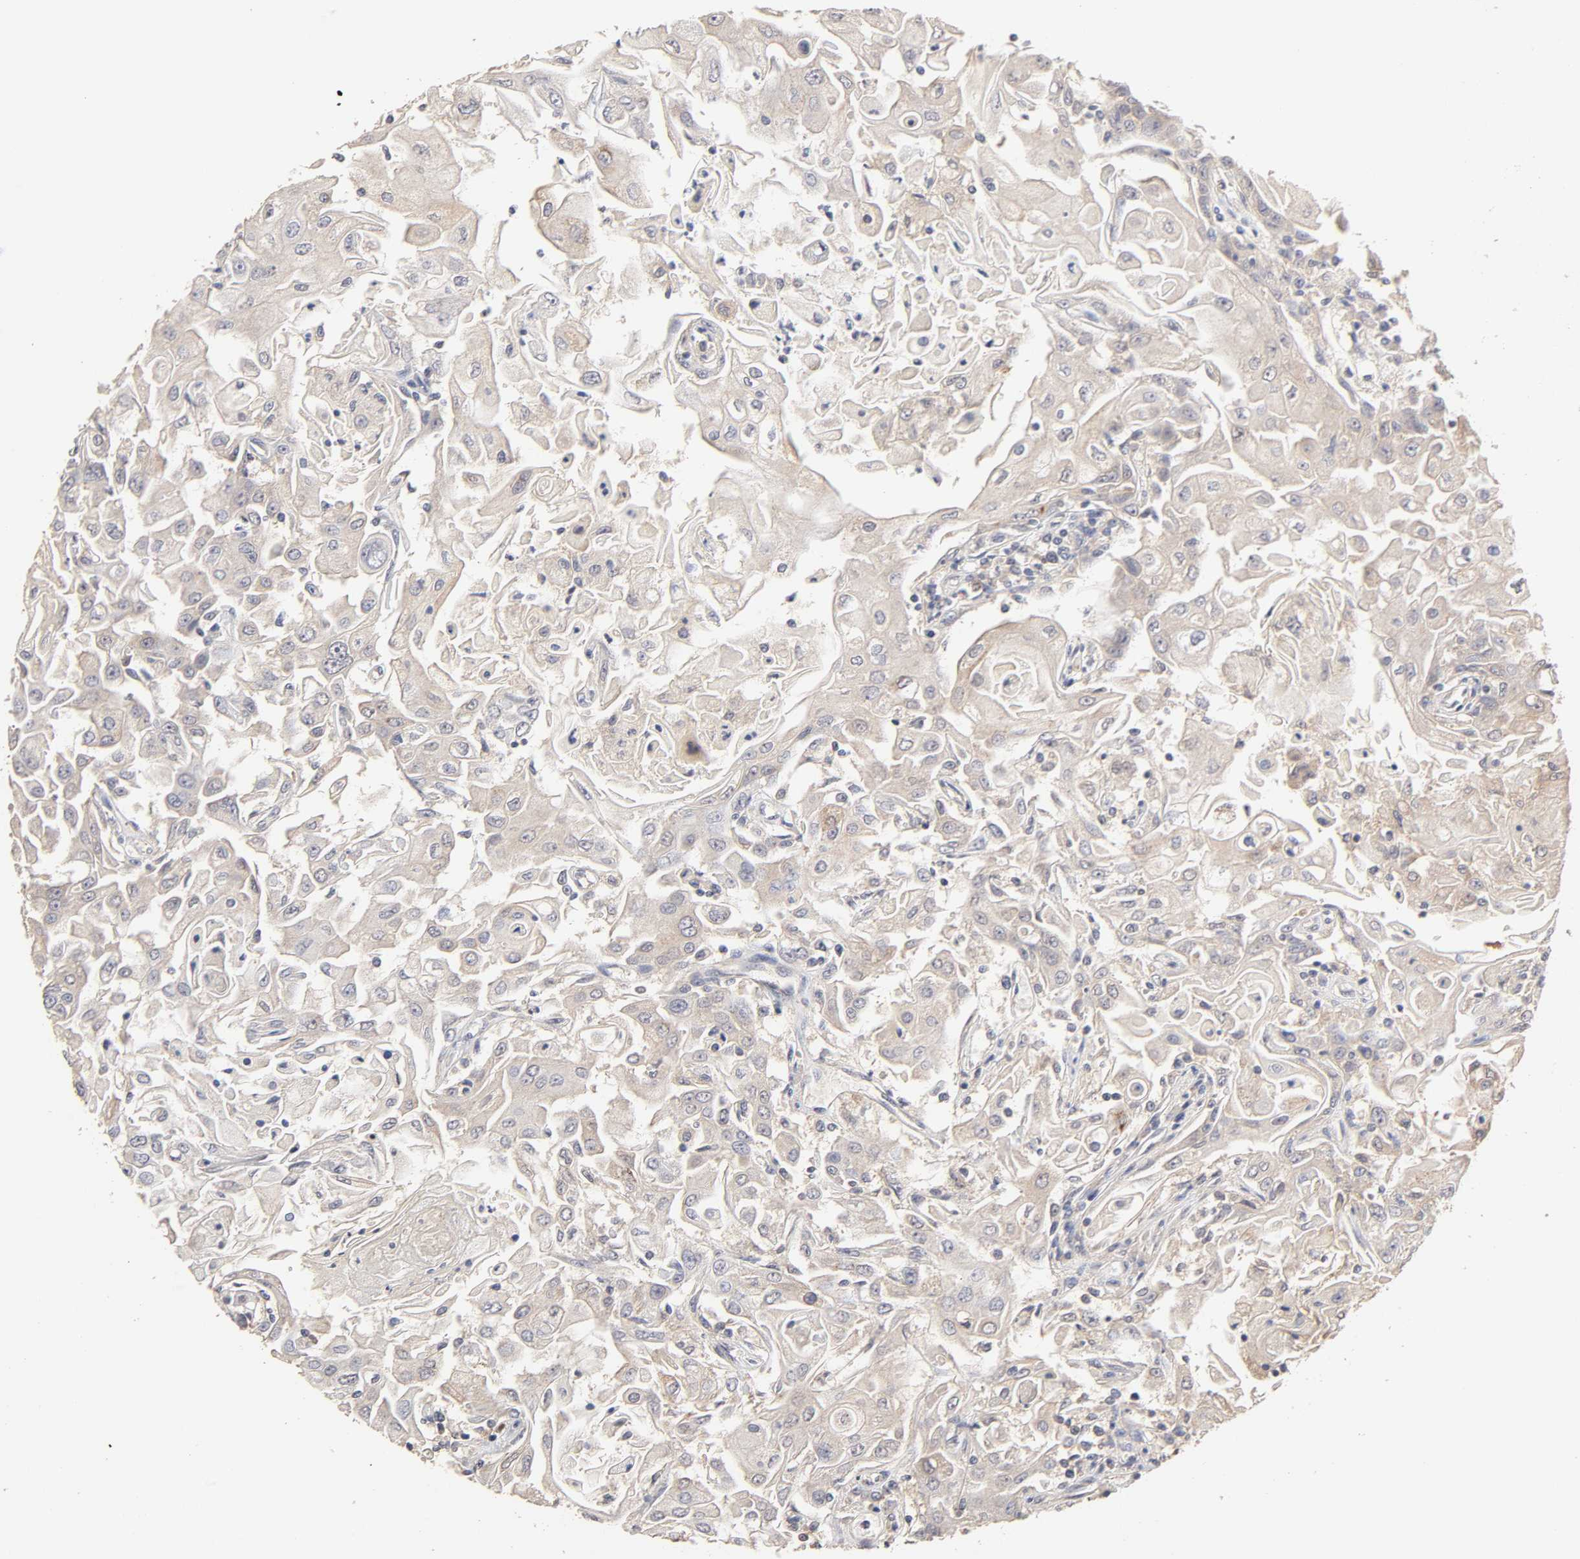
{"staining": {"intensity": "negative", "quantity": "none", "location": "none"}, "tissue": "head and neck cancer", "cell_type": "Tumor cells", "image_type": "cancer", "snomed": [{"axis": "morphology", "description": "Squamous cell carcinoma, NOS"}, {"axis": "topography", "description": "Oral tissue"}, {"axis": "topography", "description": "Head-Neck"}], "caption": "The image demonstrates no significant positivity in tumor cells of squamous cell carcinoma (head and neck). The staining is performed using DAB (3,3'-diaminobenzidine) brown chromogen with nuclei counter-stained in using hematoxylin.", "gene": "AP1G2", "patient": {"sex": "female", "age": 76}}